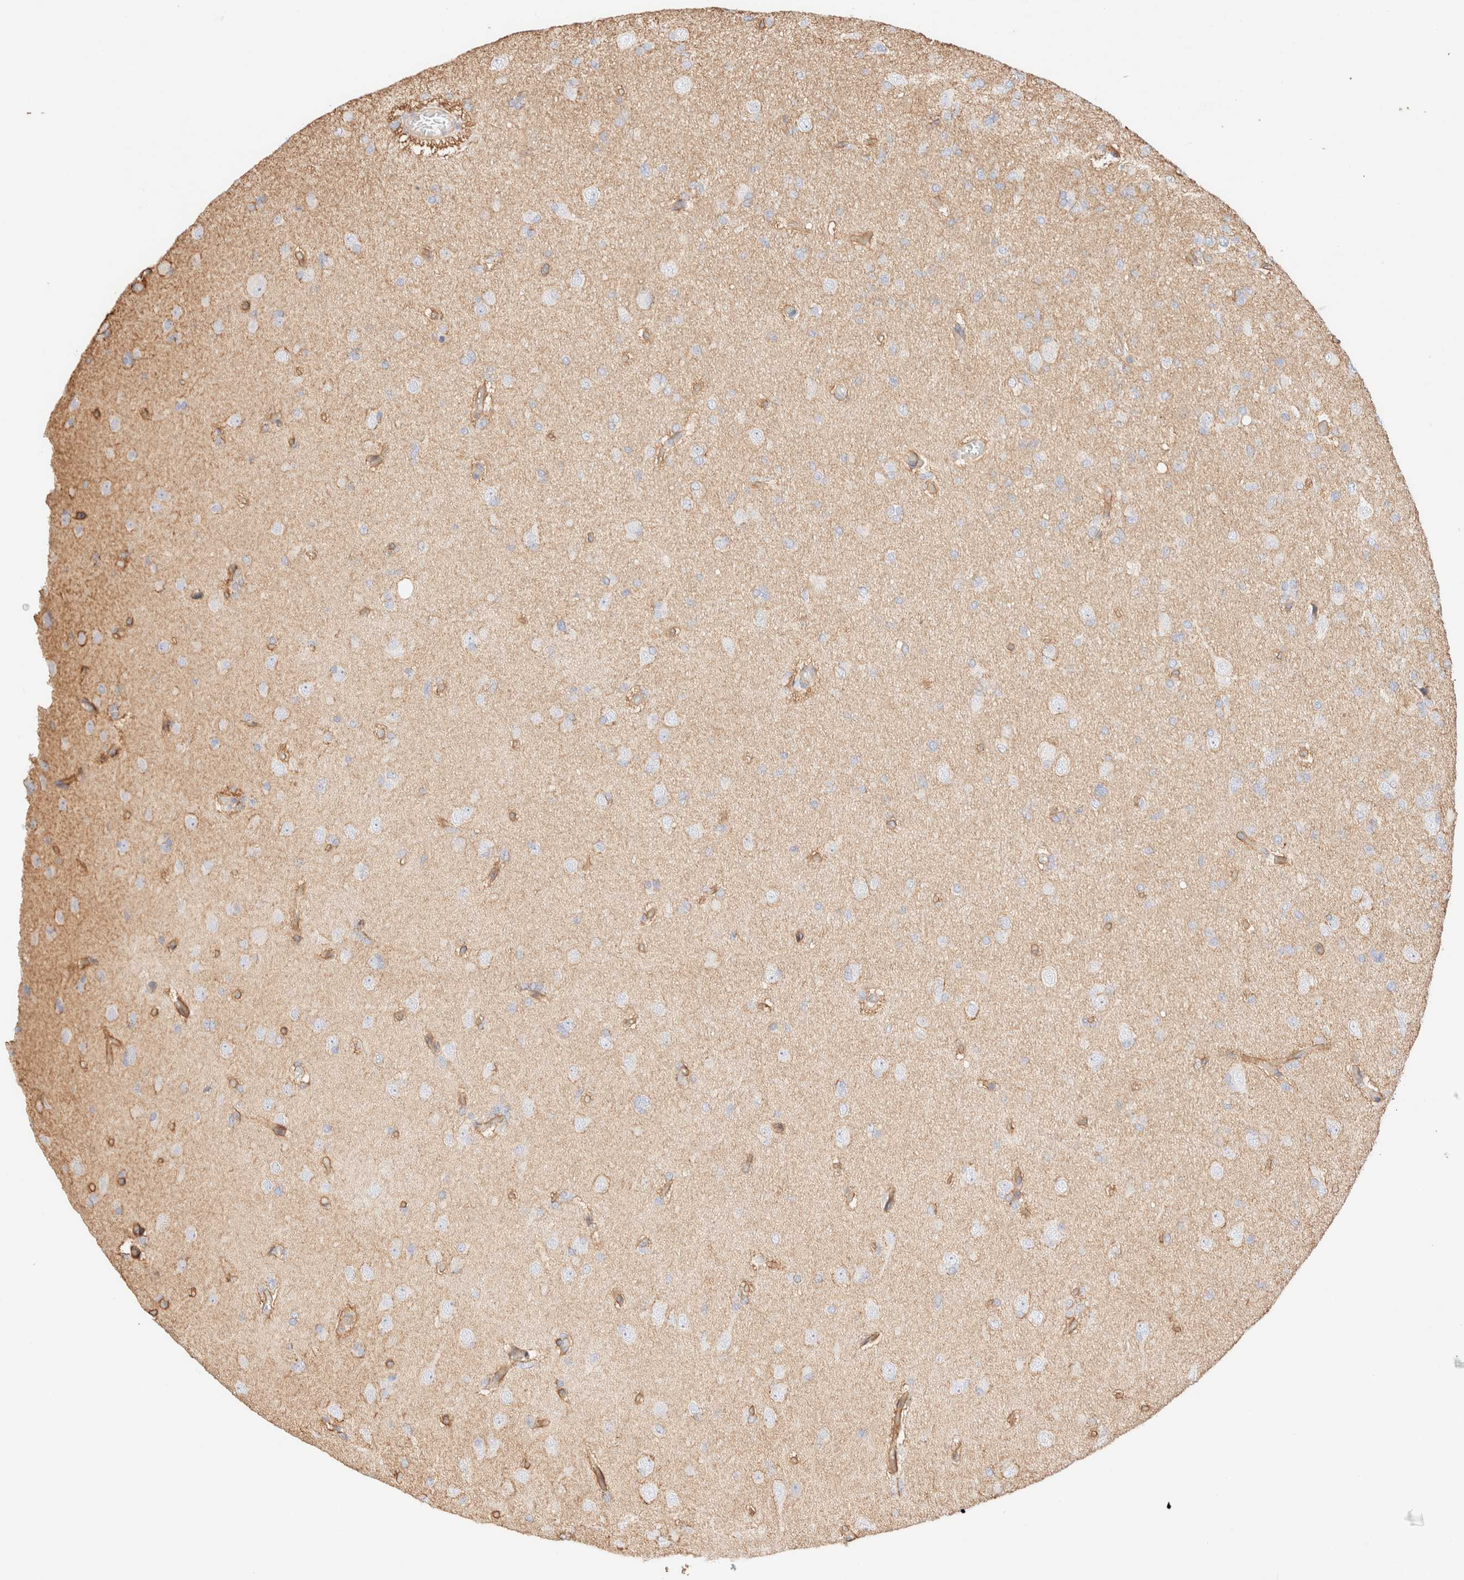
{"staining": {"intensity": "weak", "quantity": "<25%", "location": "cytoplasmic/membranous"}, "tissue": "glioma", "cell_type": "Tumor cells", "image_type": "cancer", "snomed": [{"axis": "morphology", "description": "Glioma, malignant, High grade"}, {"axis": "topography", "description": "Cerebral cortex"}], "caption": "This is a image of immunohistochemistry (IHC) staining of glioma, which shows no expression in tumor cells.", "gene": "NIBAN2", "patient": {"sex": "female", "age": 36}}